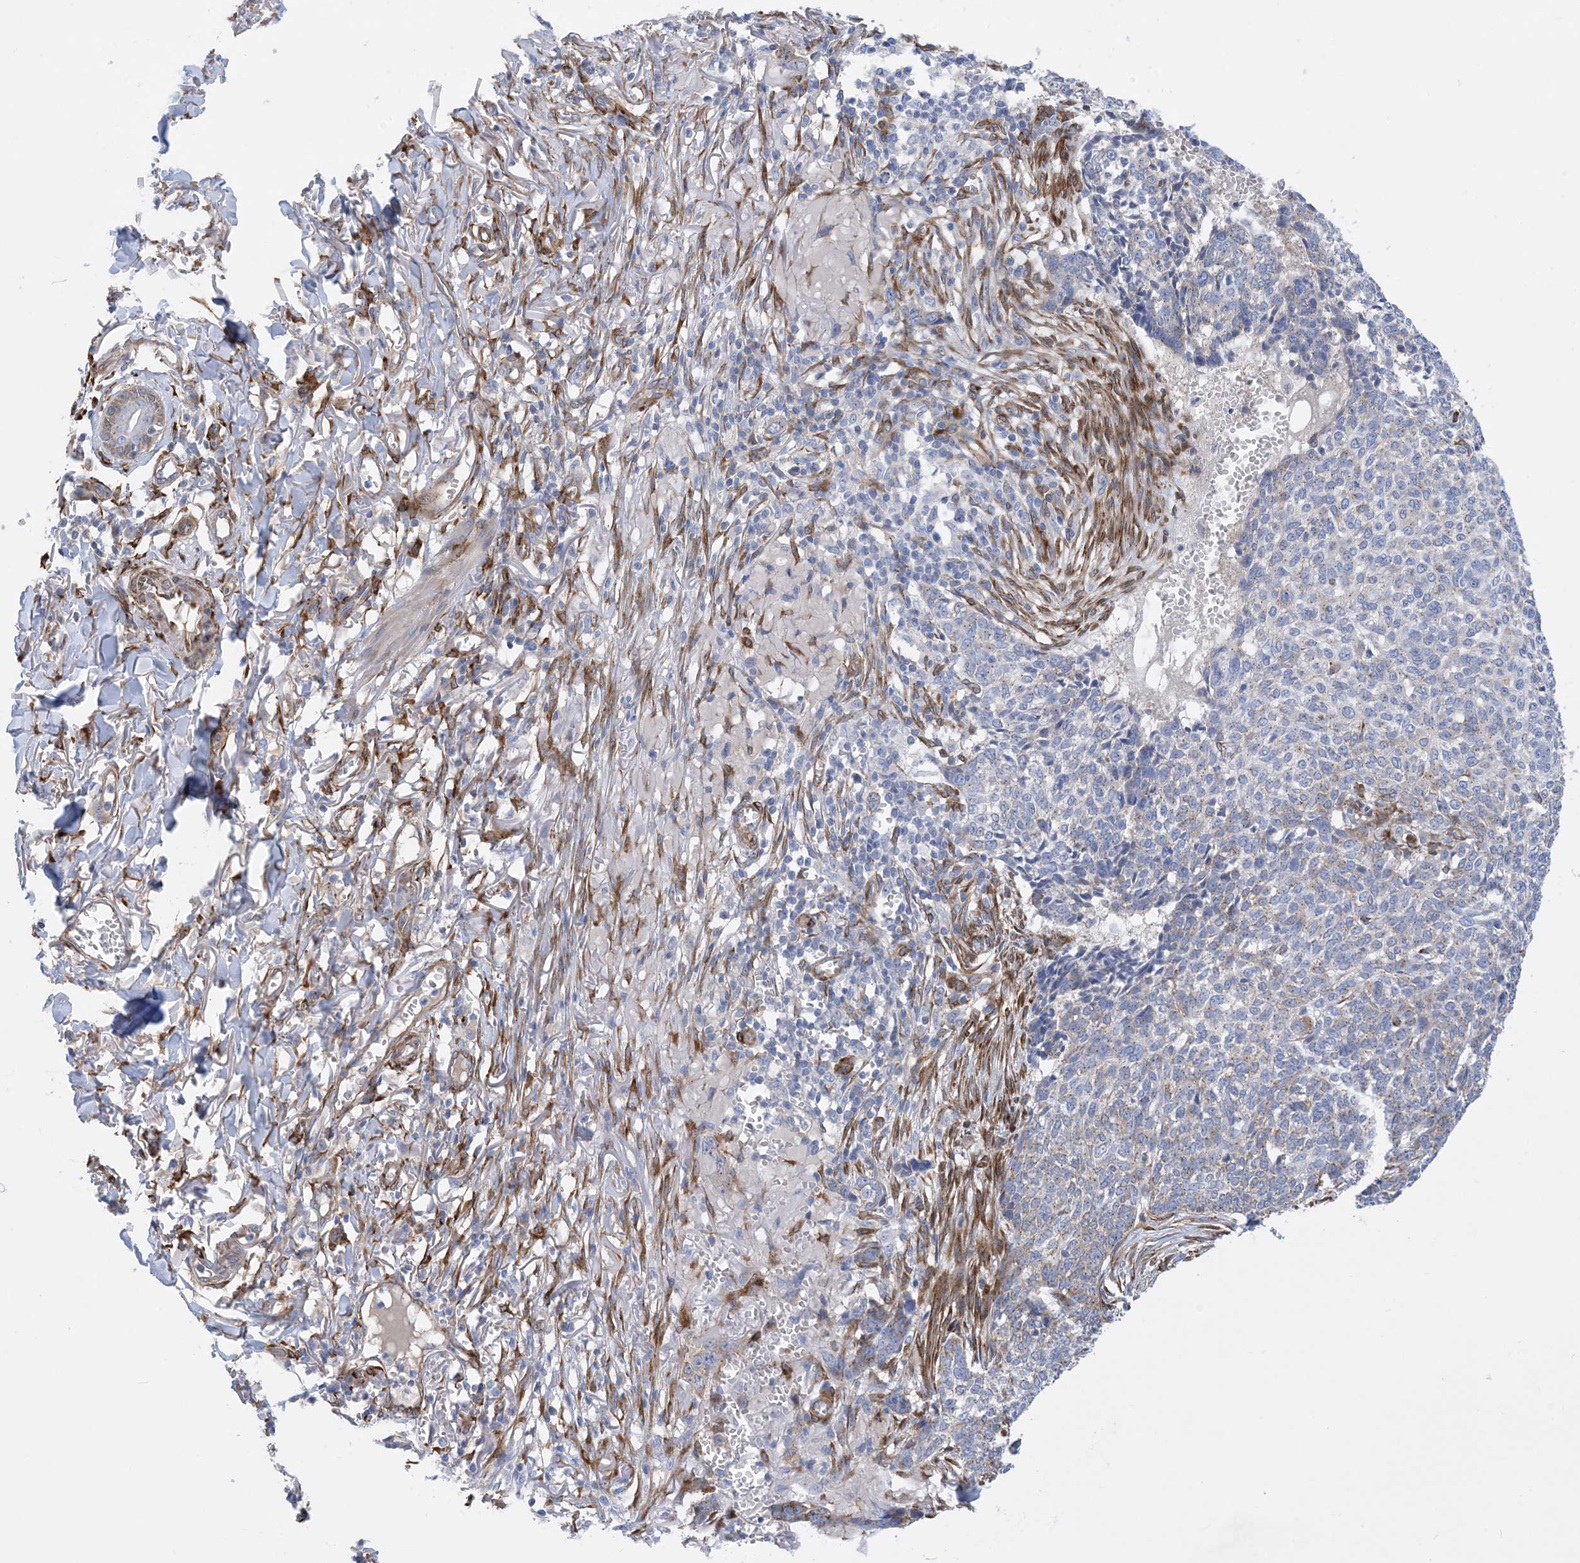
{"staining": {"intensity": "weak", "quantity": "<25%", "location": "cytoplasmic/membranous"}, "tissue": "skin cancer", "cell_type": "Tumor cells", "image_type": "cancer", "snomed": [{"axis": "morphology", "description": "Basal cell carcinoma"}, {"axis": "topography", "description": "Skin"}], "caption": "IHC histopathology image of neoplastic tissue: skin cancer (basal cell carcinoma) stained with DAB (3,3'-diaminobenzidine) displays no significant protein staining in tumor cells.", "gene": "RBMS3", "patient": {"sex": "male", "age": 85}}